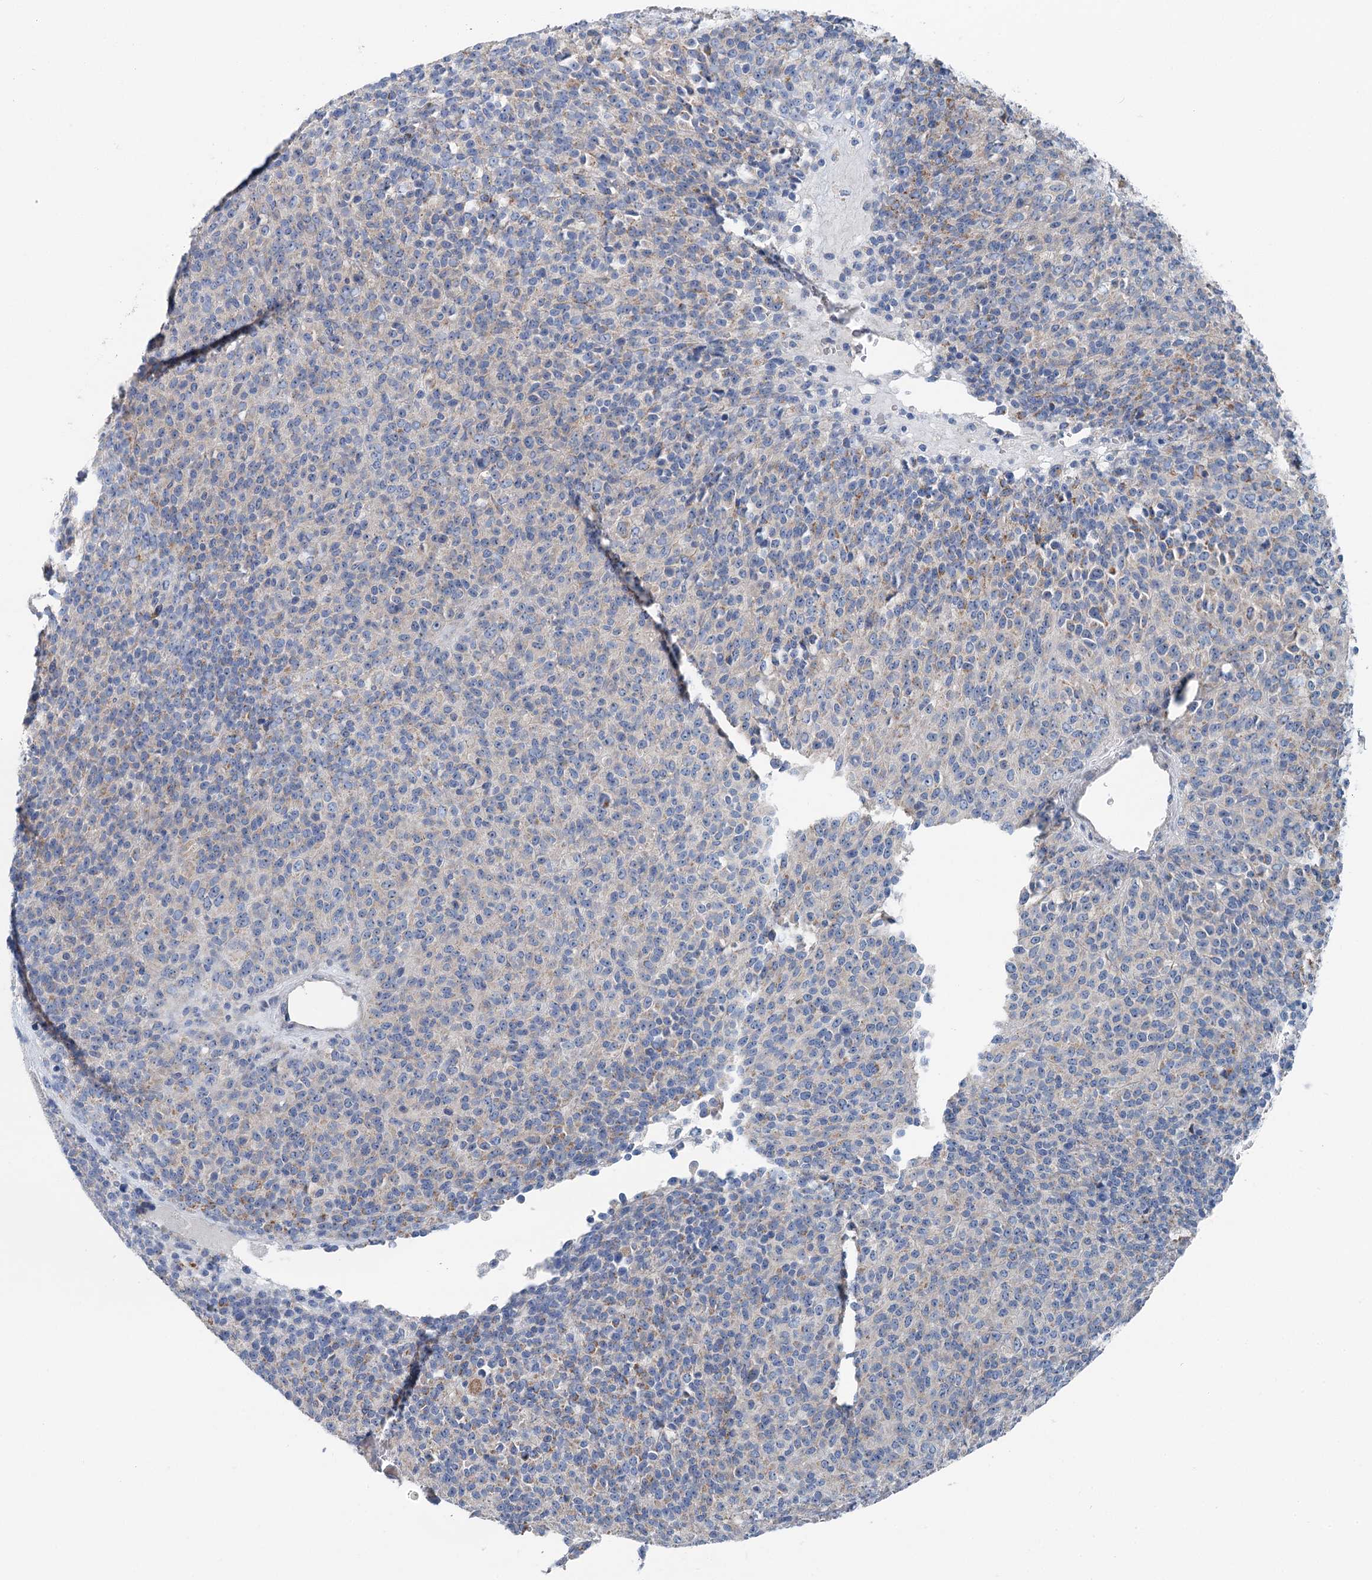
{"staining": {"intensity": "negative", "quantity": "none", "location": "none"}, "tissue": "melanoma", "cell_type": "Tumor cells", "image_type": "cancer", "snomed": [{"axis": "morphology", "description": "Malignant melanoma, Metastatic site"}, {"axis": "topography", "description": "Brain"}], "caption": "Immunohistochemical staining of human malignant melanoma (metastatic site) displays no significant staining in tumor cells.", "gene": "MARK2", "patient": {"sex": "female", "age": 56}}